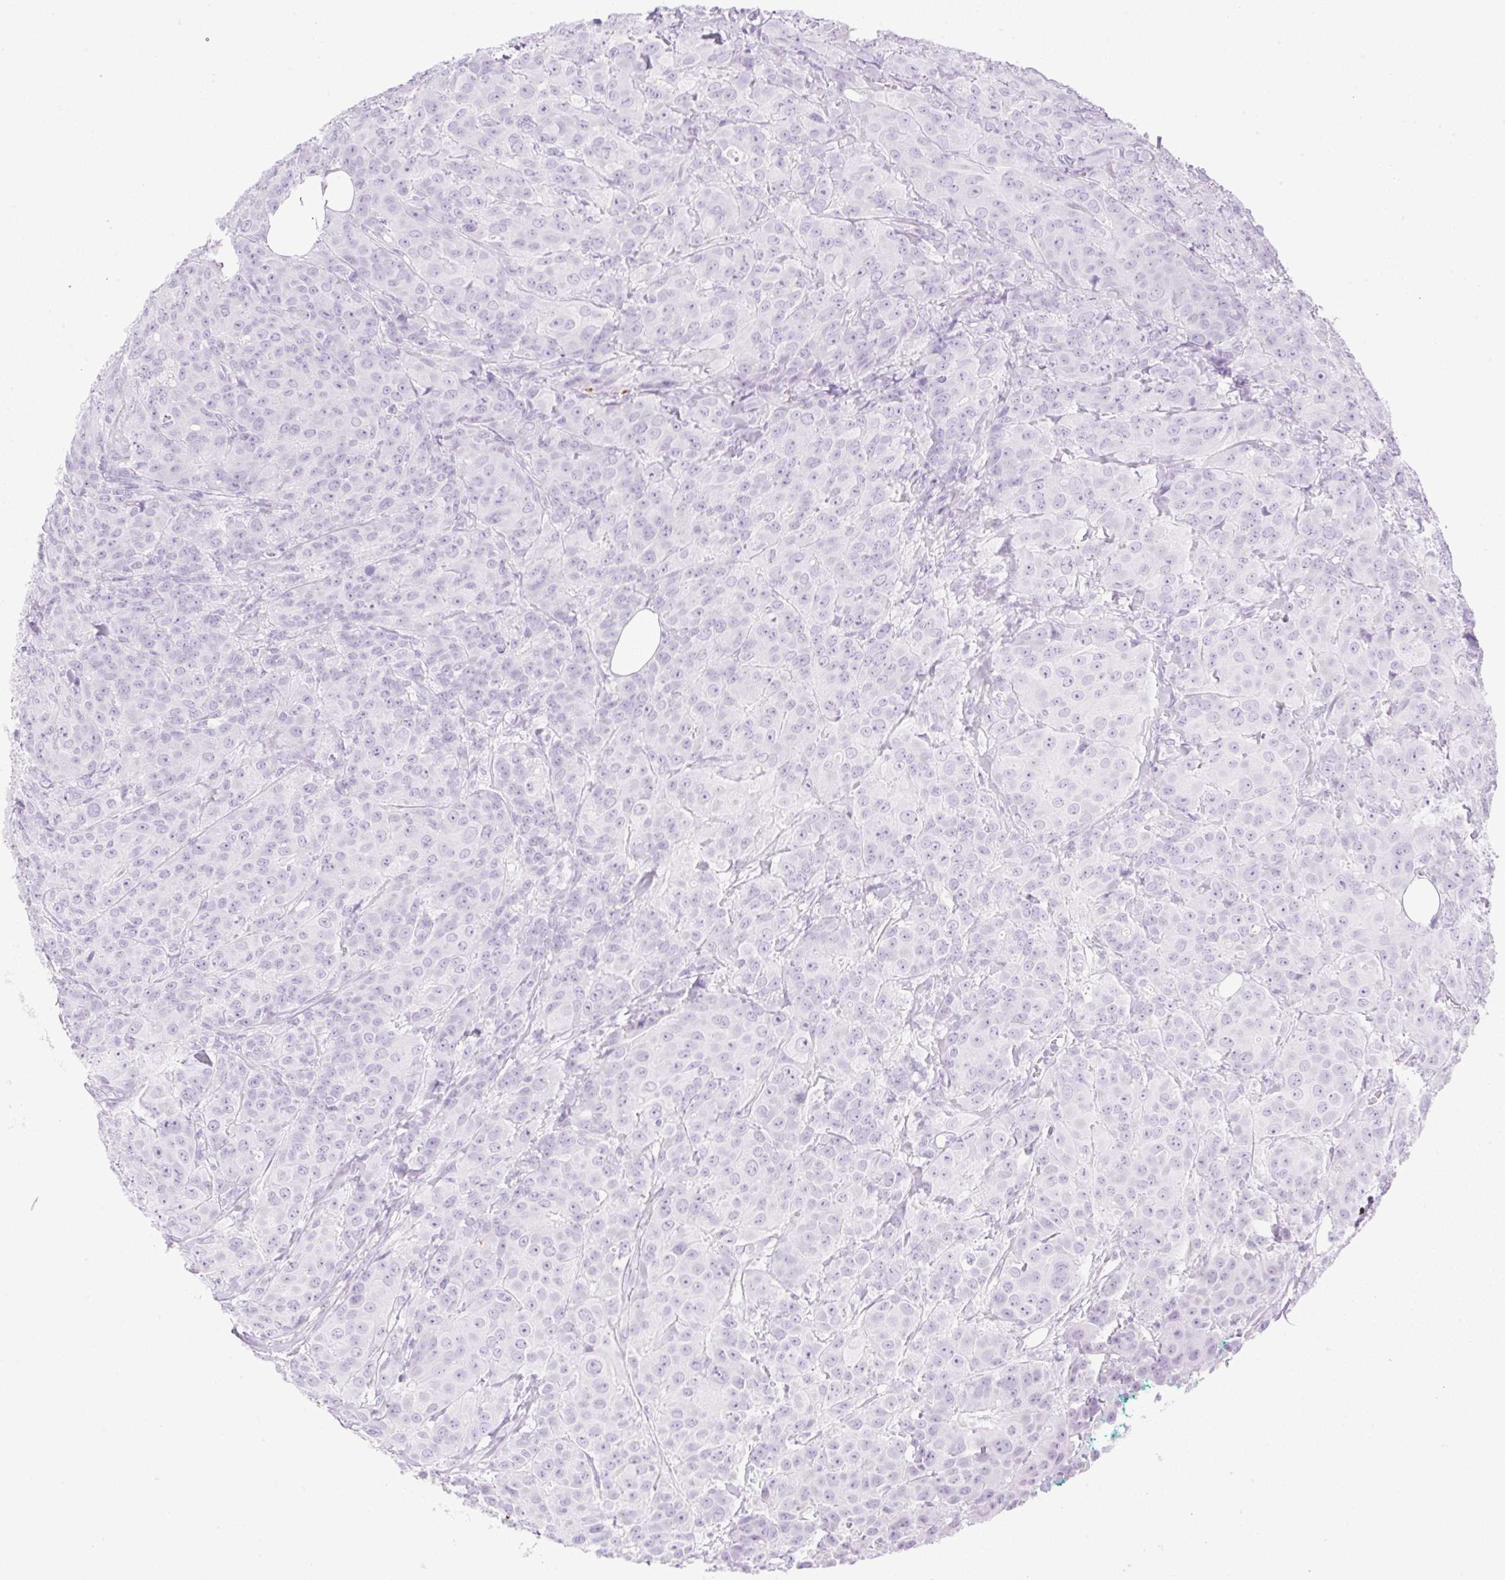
{"staining": {"intensity": "negative", "quantity": "none", "location": "none"}, "tissue": "breast cancer", "cell_type": "Tumor cells", "image_type": "cancer", "snomed": [{"axis": "morphology", "description": "Normal tissue, NOS"}, {"axis": "morphology", "description": "Duct carcinoma"}, {"axis": "topography", "description": "Breast"}], "caption": "Tumor cells show no significant expression in intraductal carcinoma (breast).", "gene": "SPRR4", "patient": {"sex": "female", "age": 43}}